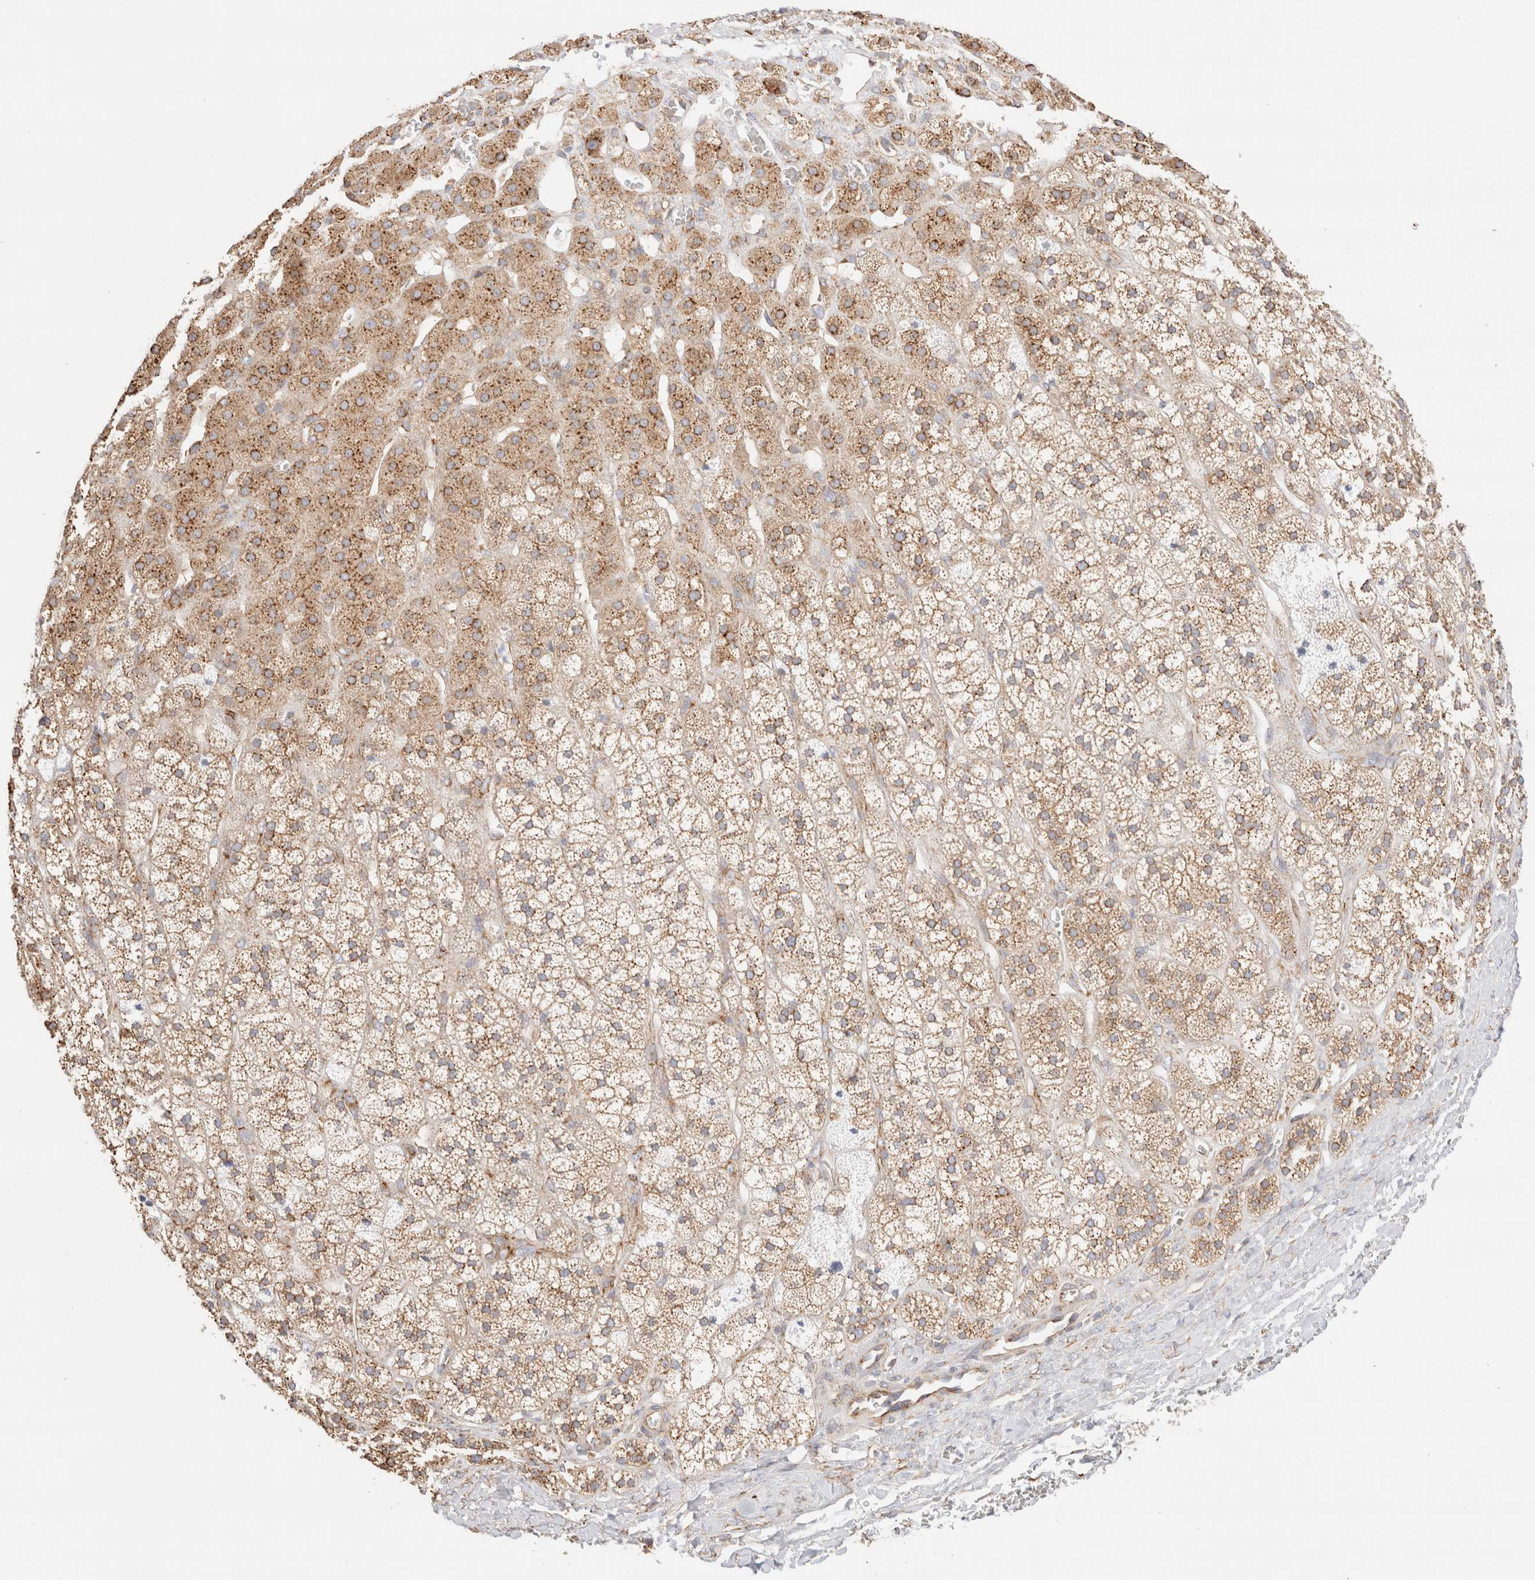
{"staining": {"intensity": "strong", "quantity": "25%-75%", "location": "cytoplasmic/membranous"}, "tissue": "adrenal gland", "cell_type": "Glandular cells", "image_type": "normal", "snomed": [{"axis": "morphology", "description": "Normal tissue, NOS"}, {"axis": "topography", "description": "Adrenal gland"}], "caption": "Adrenal gland was stained to show a protein in brown. There is high levels of strong cytoplasmic/membranous staining in about 25%-75% of glandular cells. Using DAB (3,3'-diaminobenzidine) (brown) and hematoxylin (blue) stains, captured at high magnification using brightfield microscopy.", "gene": "ZC2HC1A", "patient": {"sex": "male", "age": 56}}